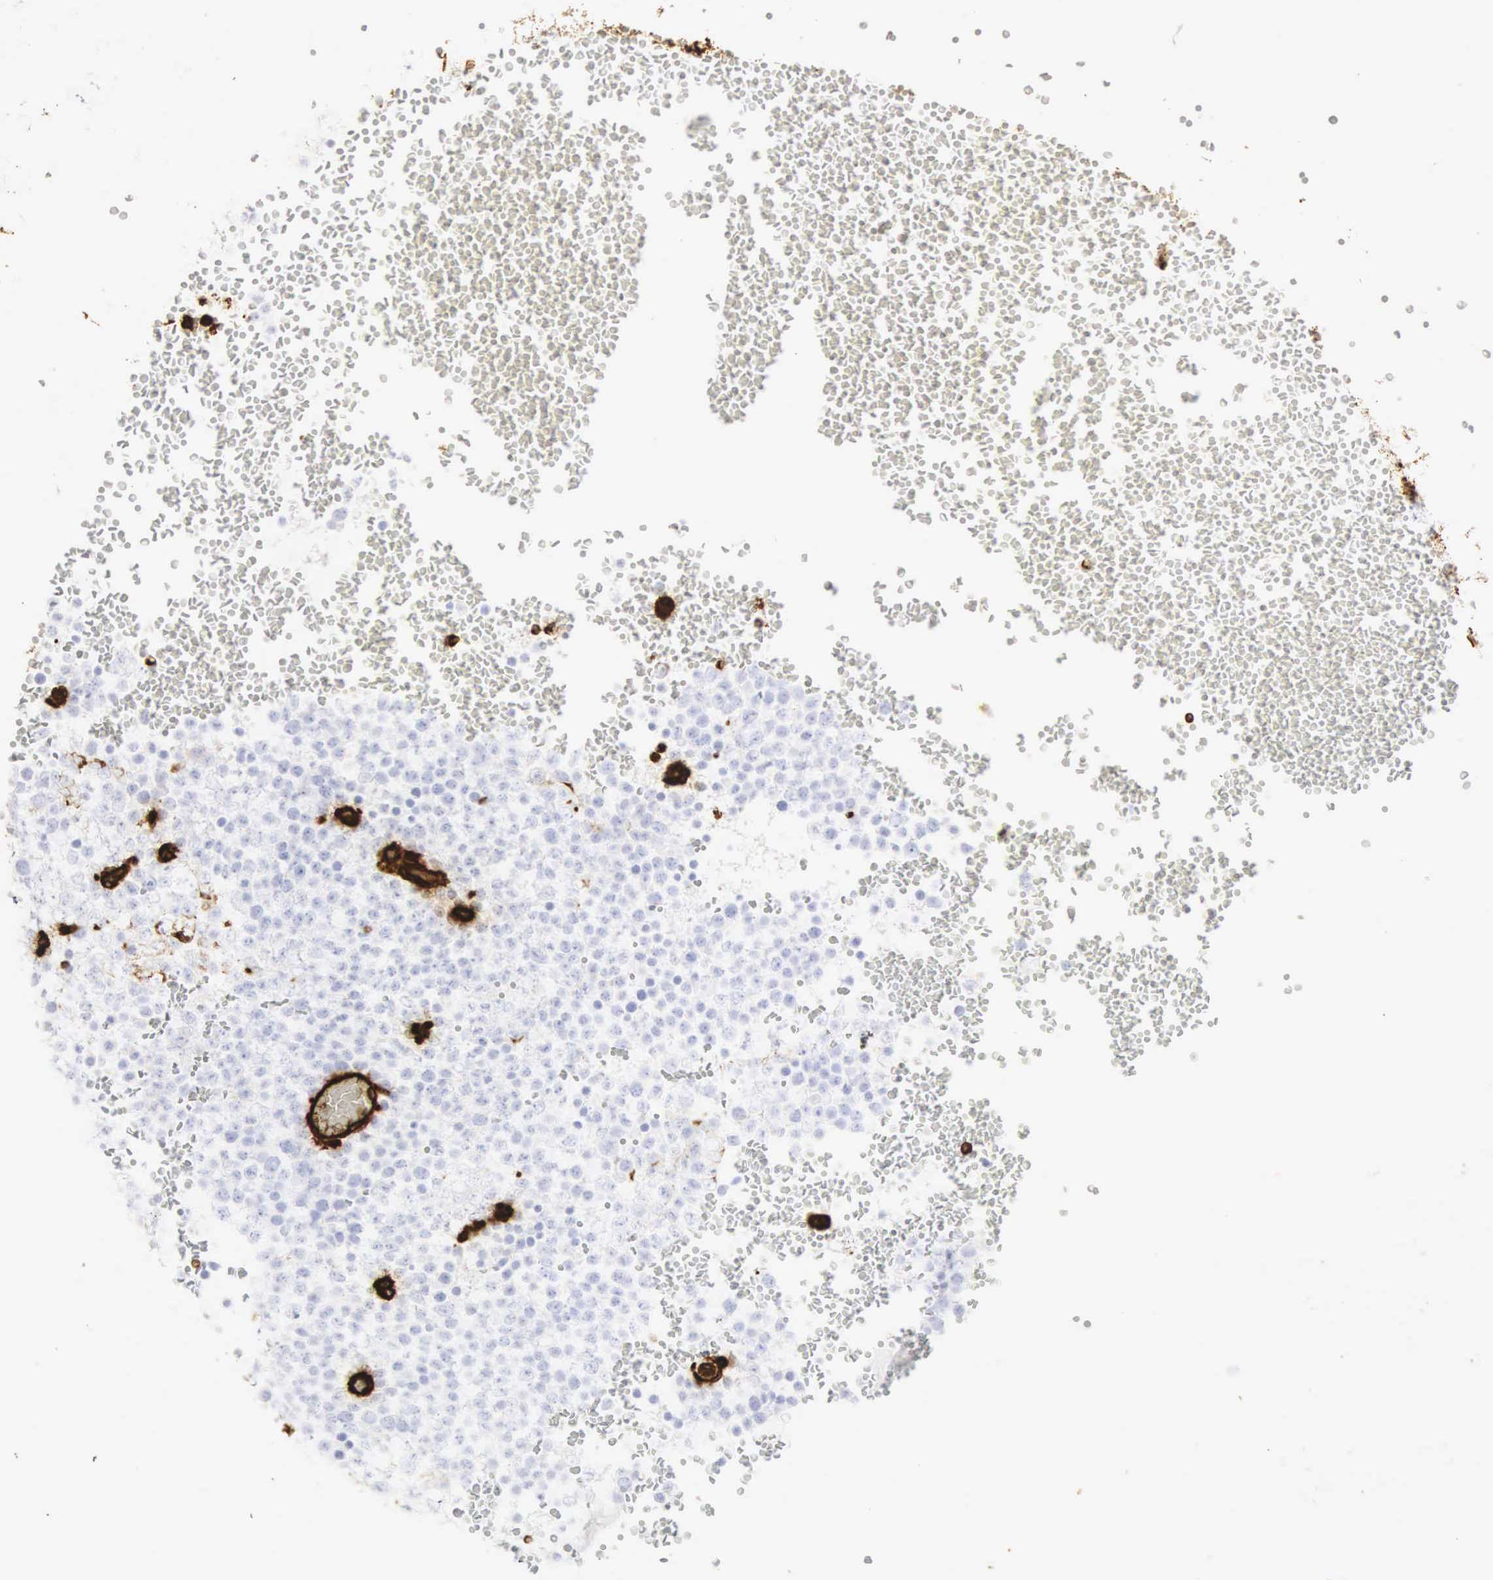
{"staining": {"intensity": "negative", "quantity": "none", "location": "none"}, "tissue": "testis cancer", "cell_type": "Tumor cells", "image_type": "cancer", "snomed": [{"axis": "morphology", "description": "Seminoma, NOS"}, {"axis": "topography", "description": "Testis"}], "caption": "Immunohistochemical staining of testis cancer (seminoma) displays no significant expression in tumor cells. (IHC, brightfield microscopy, high magnification).", "gene": "VIM", "patient": {"sex": "male", "age": 71}}